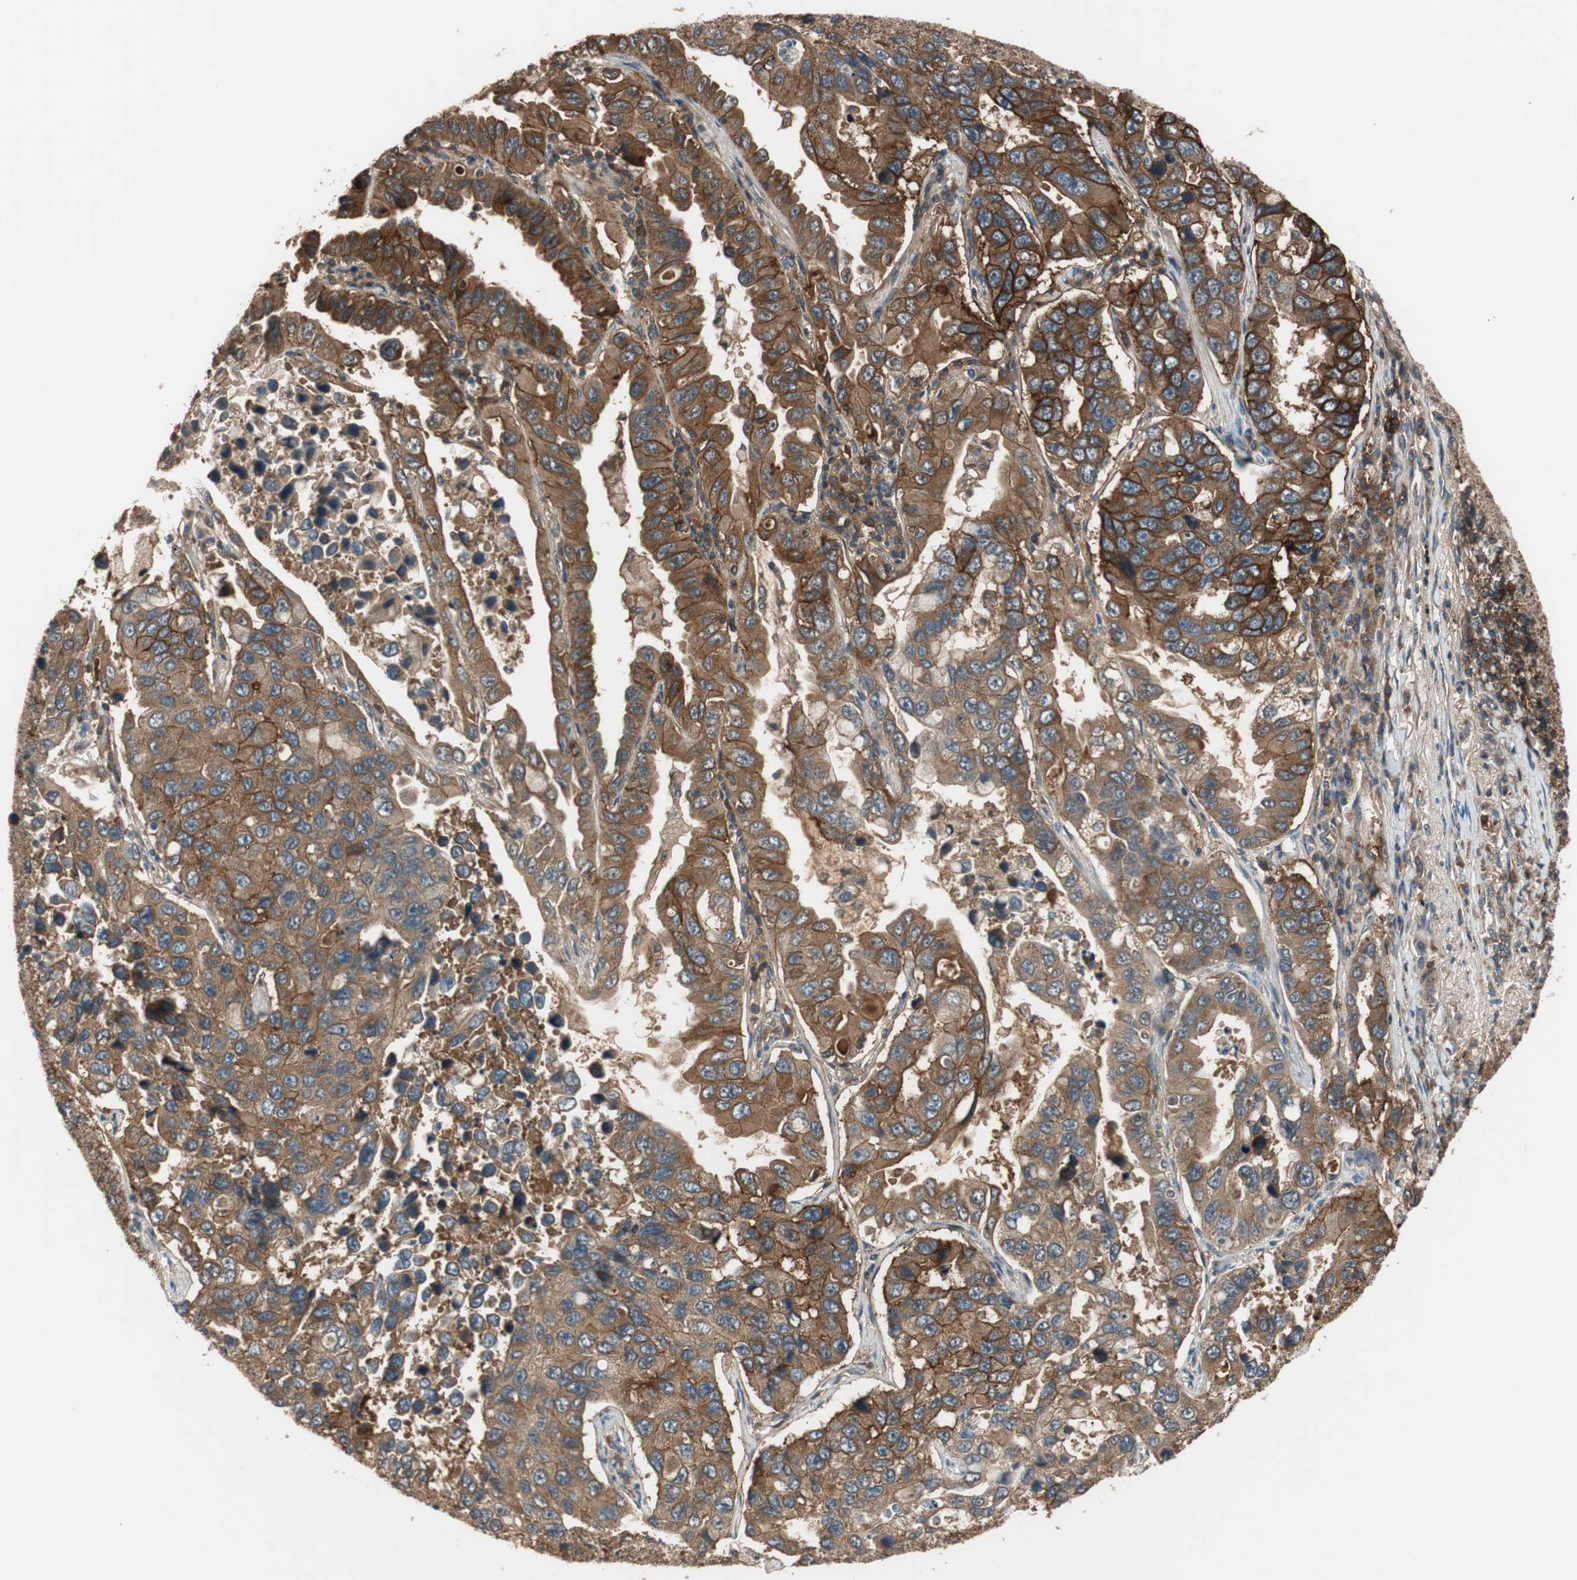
{"staining": {"intensity": "strong", "quantity": ">75%", "location": "cytoplasmic/membranous"}, "tissue": "lung cancer", "cell_type": "Tumor cells", "image_type": "cancer", "snomed": [{"axis": "morphology", "description": "Adenocarcinoma, NOS"}, {"axis": "topography", "description": "Lung"}], "caption": "Immunohistochemistry (IHC) of human lung adenocarcinoma exhibits high levels of strong cytoplasmic/membranous expression in about >75% of tumor cells.", "gene": "TMEM230", "patient": {"sex": "male", "age": 64}}